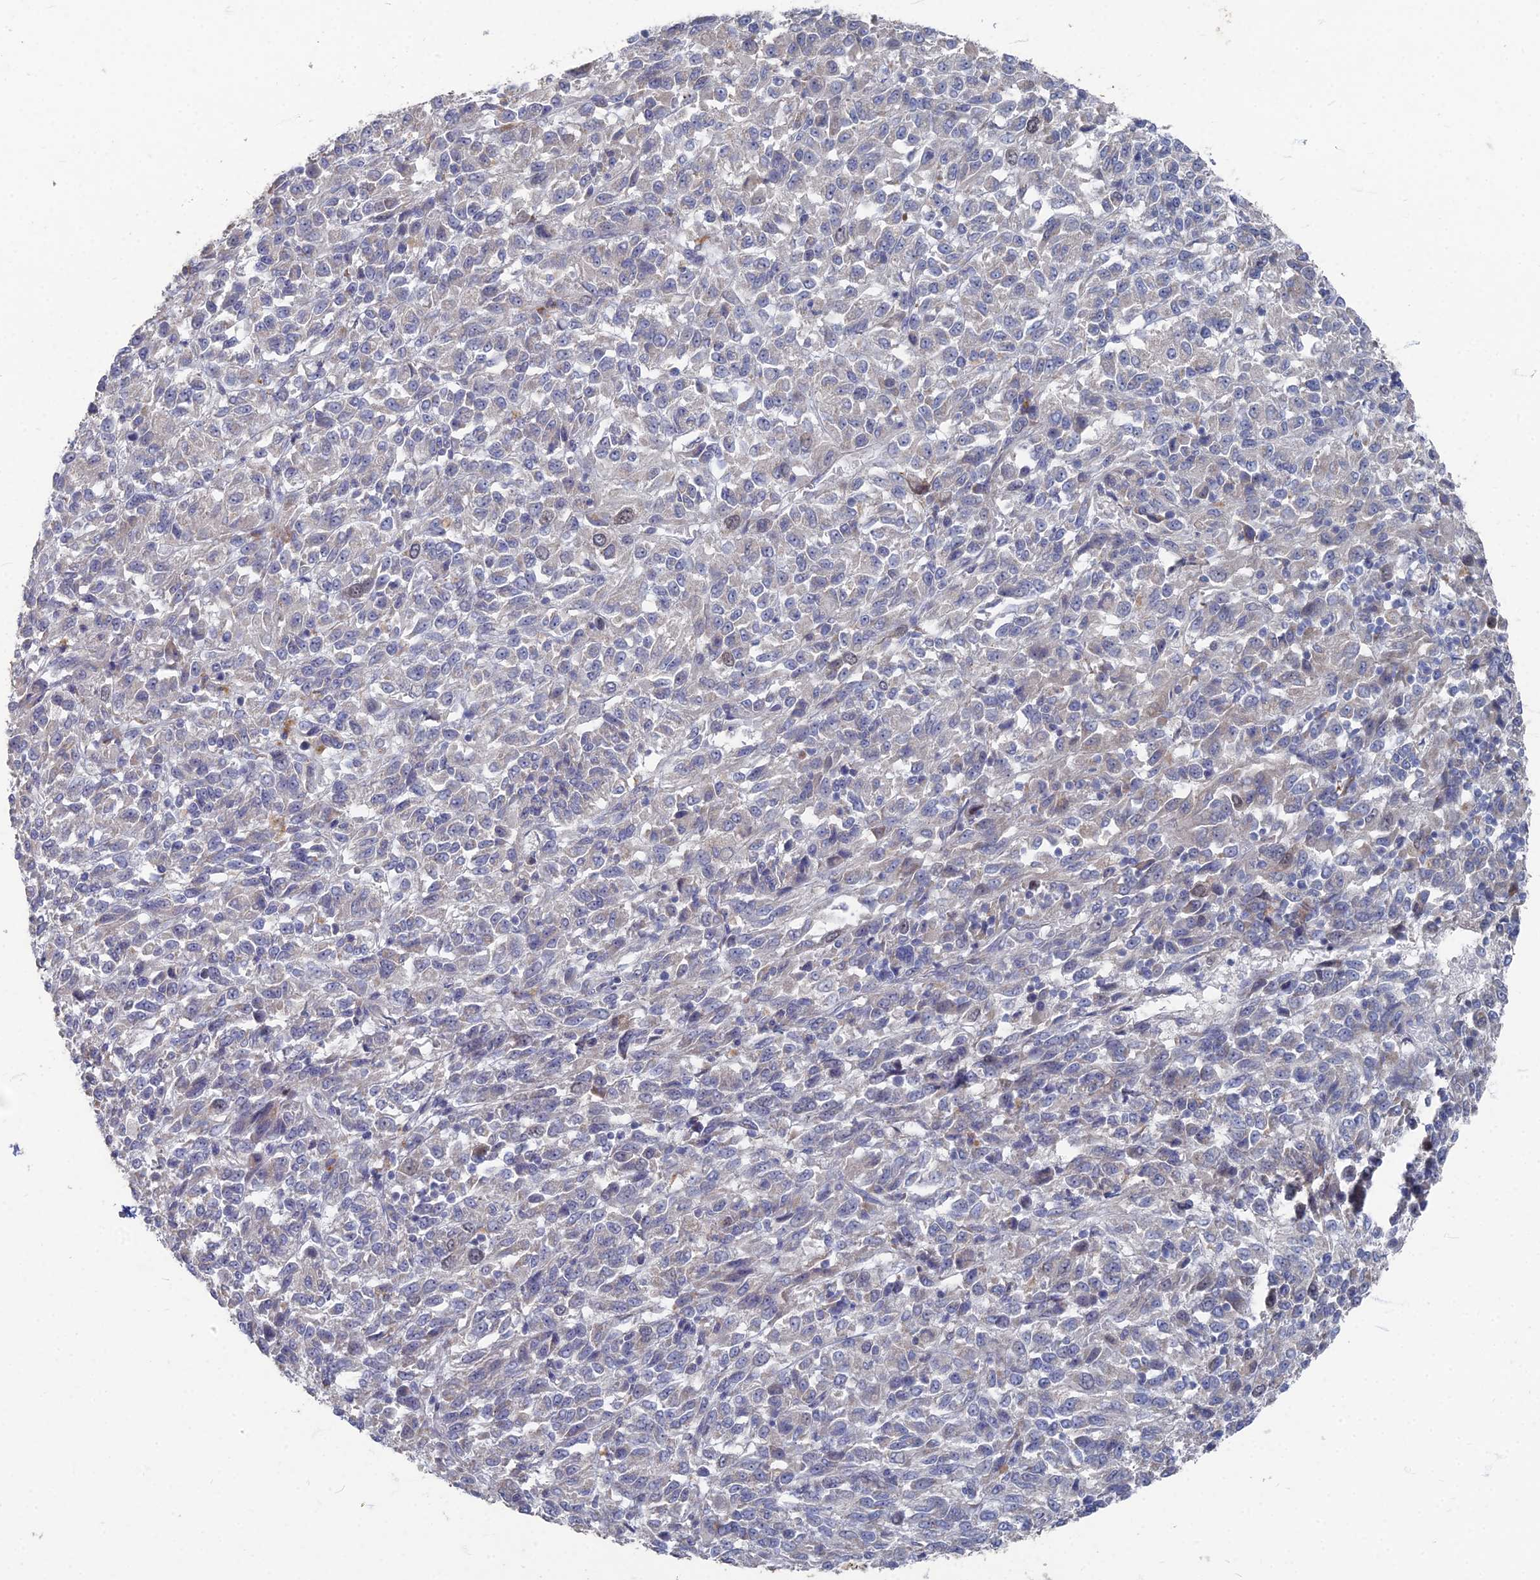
{"staining": {"intensity": "negative", "quantity": "none", "location": "none"}, "tissue": "melanoma", "cell_type": "Tumor cells", "image_type": "cancer", "snomed": [{"axis": "morphology", "description": "Malignant melanoma, Metastatic site"}, {"axis": "topography", "description": "Lung"}], "caption": "Tumor cells are negative for protein expression in human malignant melanoma (metastatic site). The staining is performed using DAB (3,3'-diaminobenzidine) brown chromogen with nuclei counter-stained in using hematoxylin.", "gene": "TMEM128", "patient": {"sex": "male", "age": 64}}